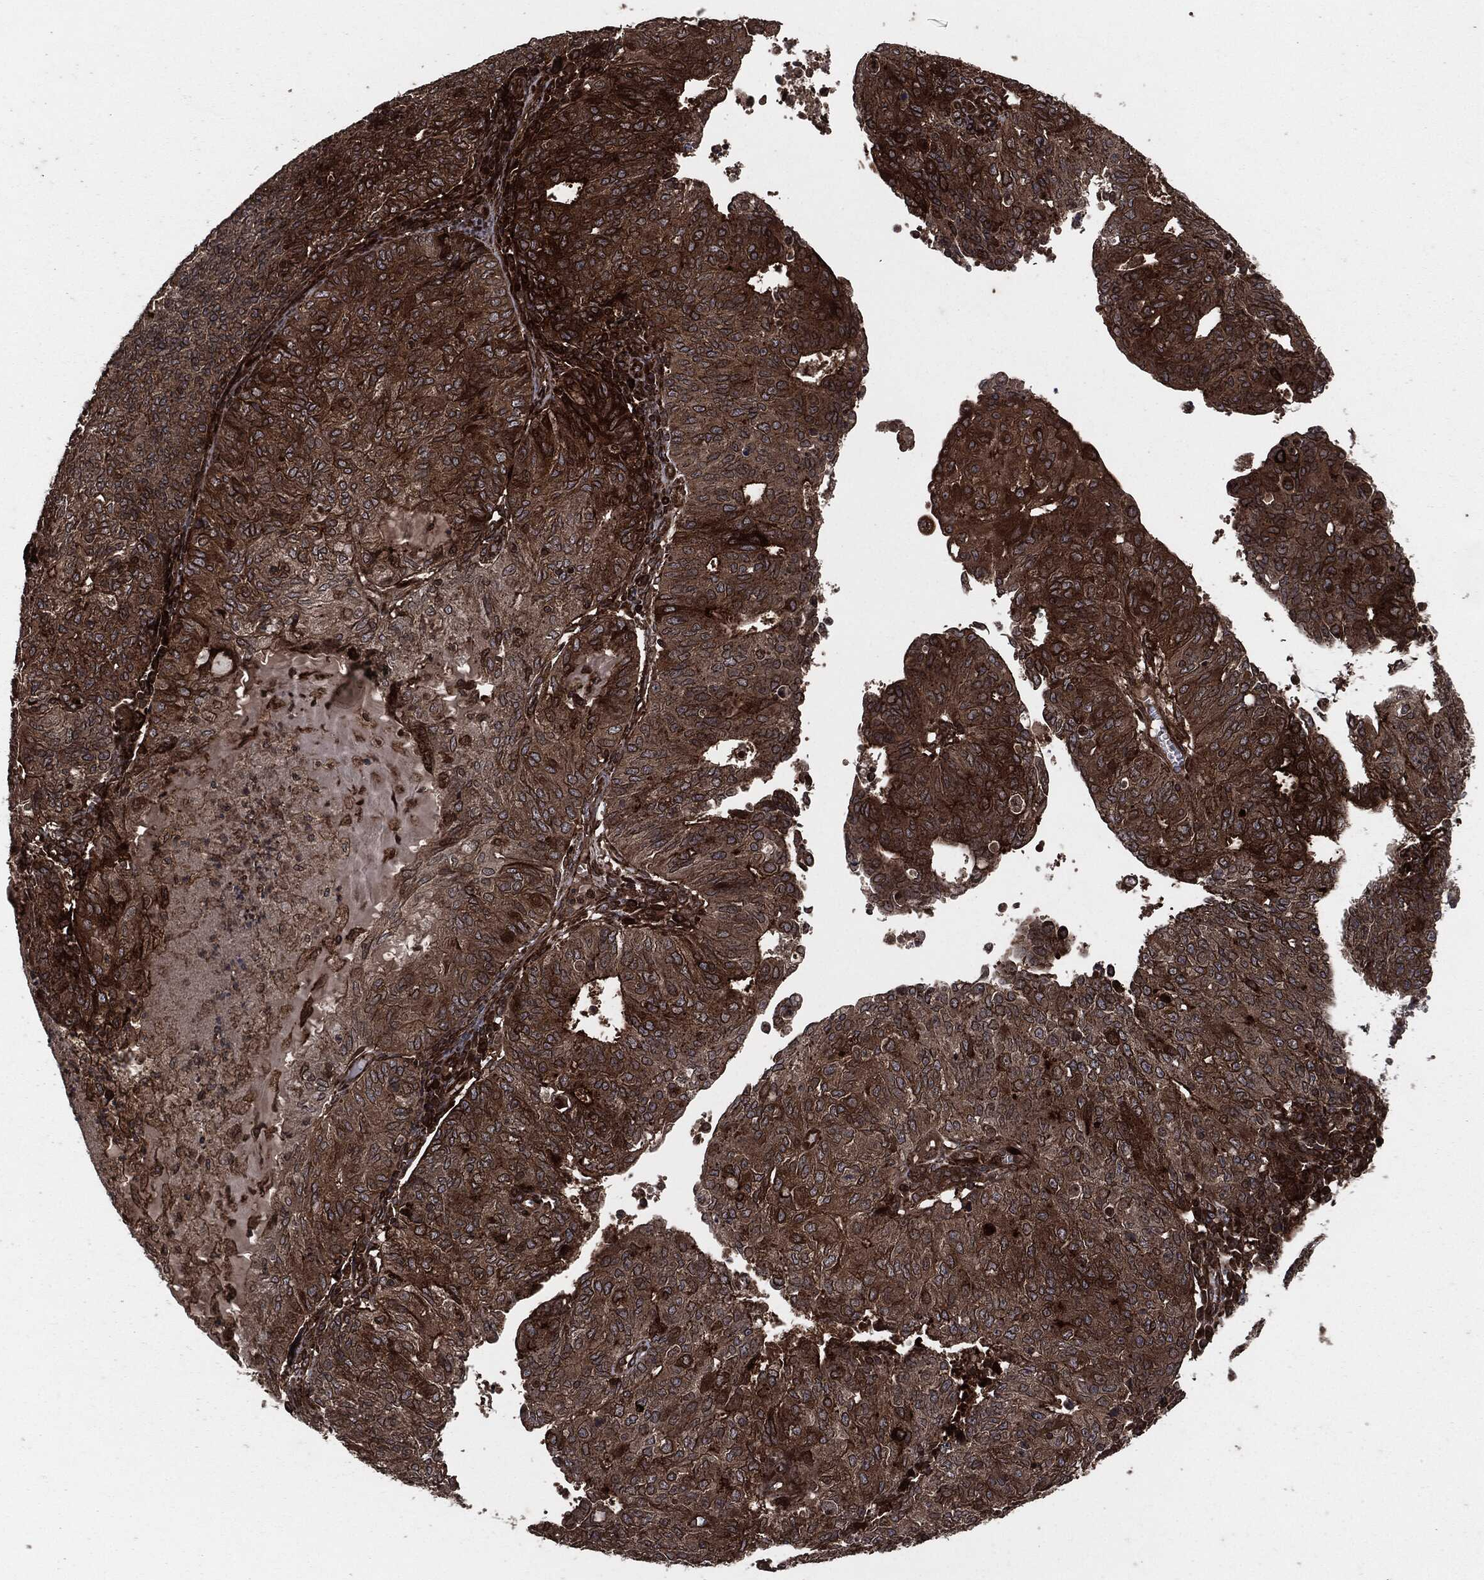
{"staining": {"intensity": "strong", "quantity": "25%-75%", "location": "cytoplasmic/membranous"}, "tissue": "endometrial cancer", "cell_type": "Tumor cells", "image_type": "cancer", "snomed": [{"axis": "morphology", "description": "Adenocarcinoma, NOS"}, {"axis": "topography", "description": "Endometrium"}], "caption": "Endometrial cancer (adenocarcinoma) tissue shows strong cytoplasmic/membranous positivity in about 25%-75% of tumor cells", "gene": "IFIT1", "patient": {"sex": "female", "age": 82}}